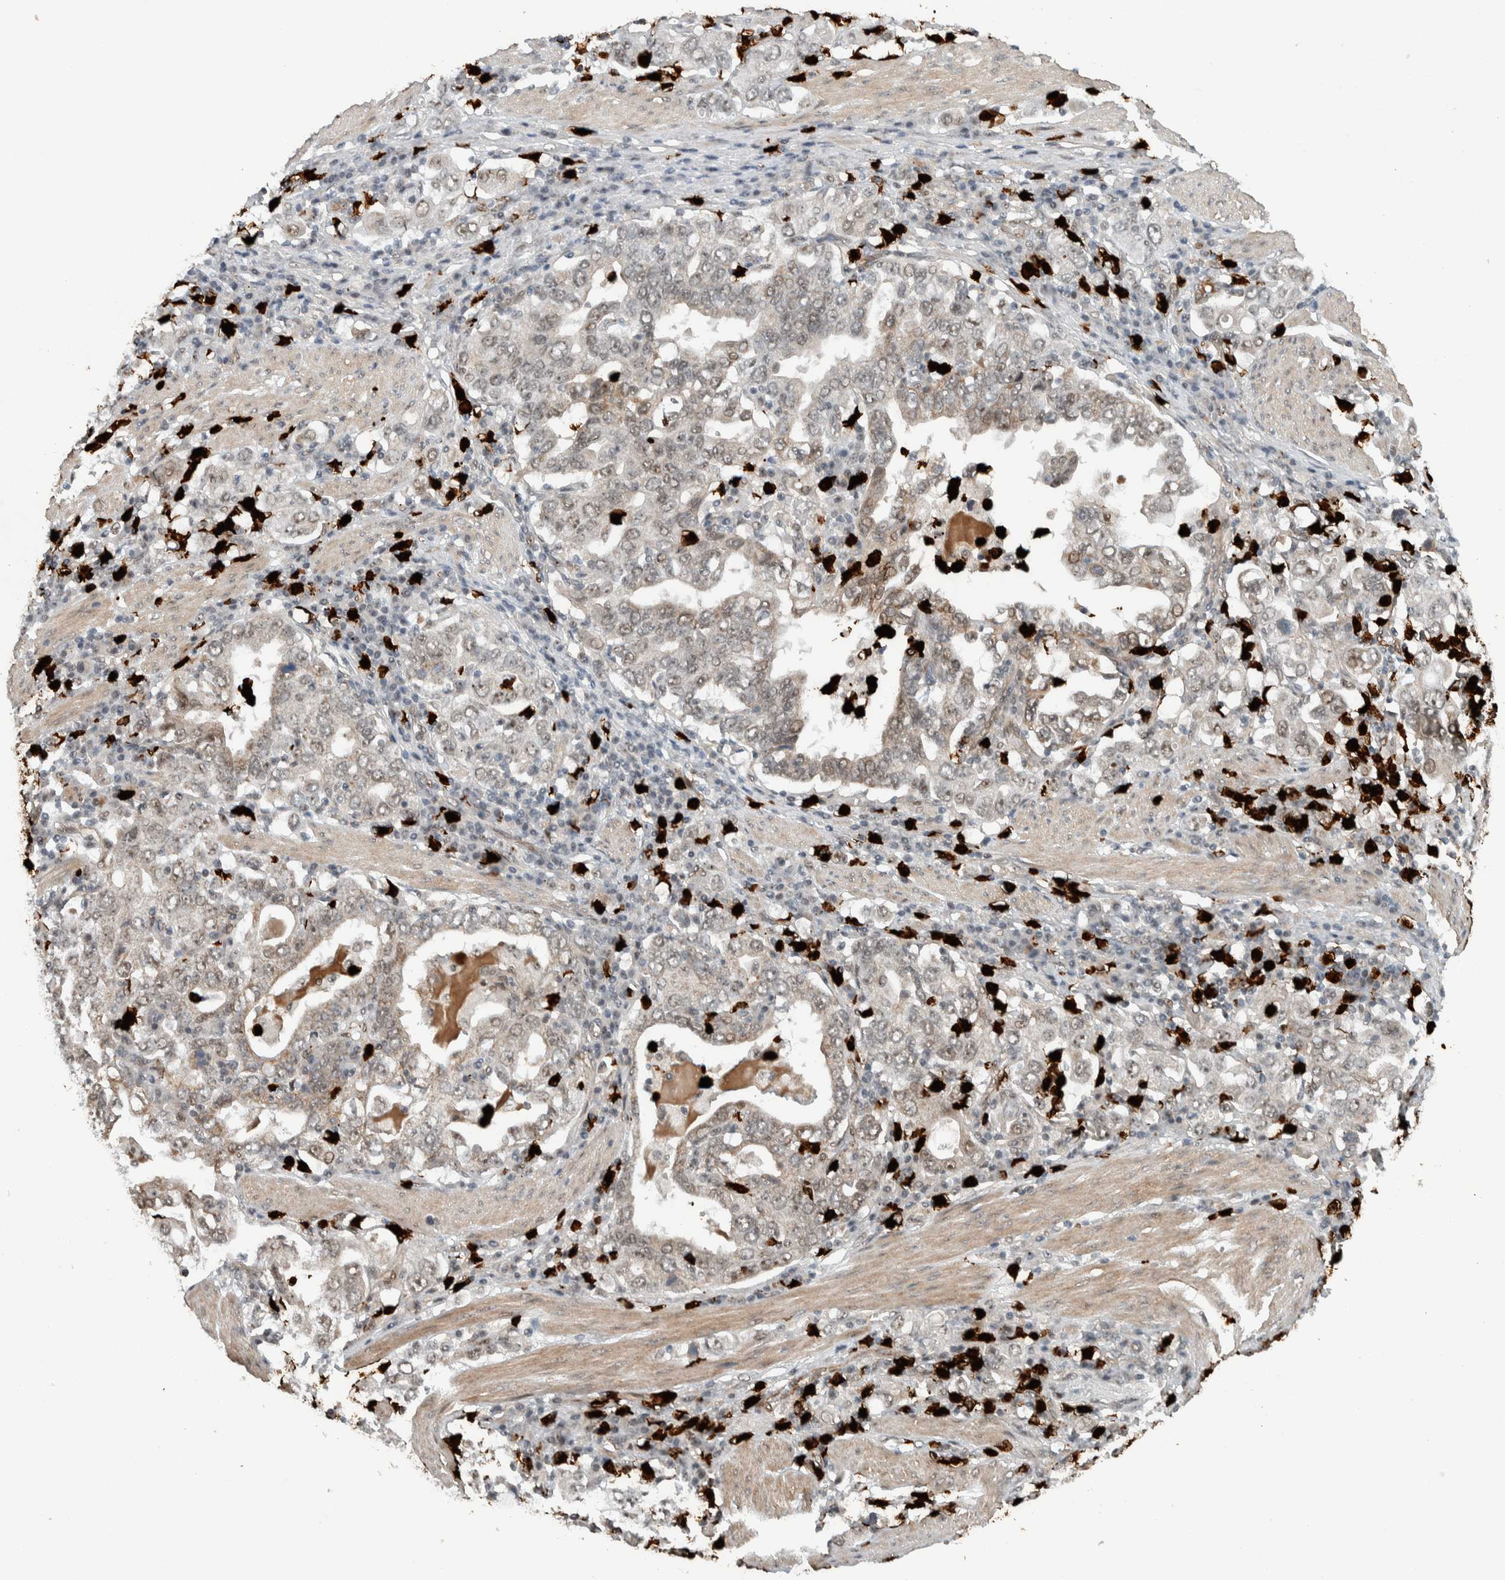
{"staining": {"intensity": "weak", "quantity": ">75%", "location": "cytoplasmic/membranous,nuclear"}, "tissue": "stomach cancer", "cell_type": "Tumor cells", "image_type": "cancer", "snomed": [{"axis": "morphology", "description": "Adenocarcinoma, NOS"}, {"axis": "topography", "description": "Stomach, upper"}], "caption": "Protein staining by immunohistochemistry demonstrates weak cytoplasmic/membranous and nuclear expression in approximately >75% of tumor cells in adenocarcinoma (stomach).", "gene": "ZFP91", "patient": {"sex": "male", "age": 62}}